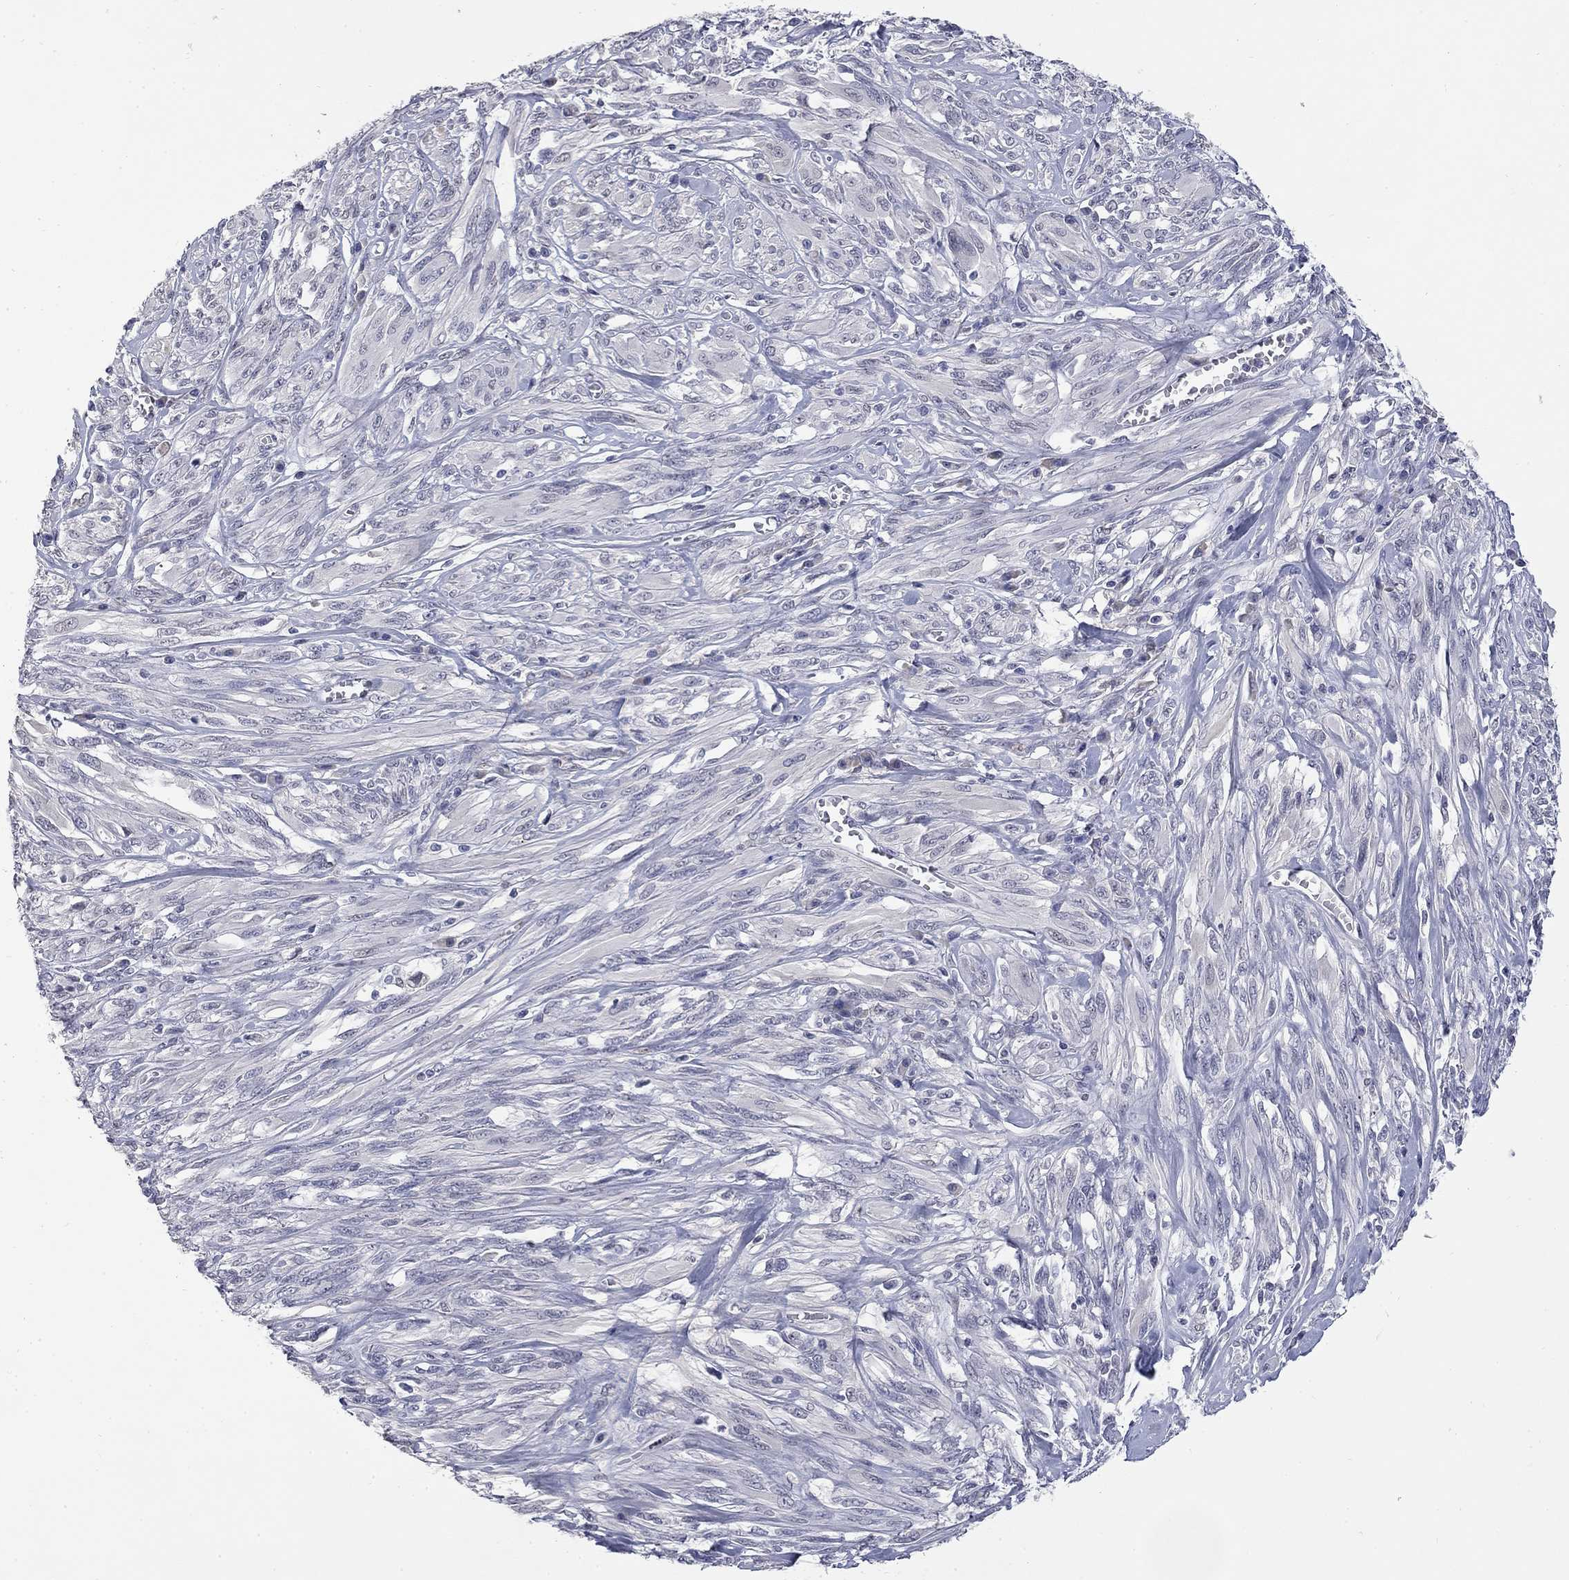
{"staining": {"intensity": "negative", "quantity": "none", "location": "none"}, "tissue": "melanoma", "cell_type": "Tumor cells", "image_type": "cancer", "snomed": [{"axis": "morphology", "description": "Malignant melanoma, NOS"}, {"axis": "topography", "description": "Skin"}], "caption": "Human melanoma stained for a protein using IHC displays no staining in tumor cells.", "gene": "SLC51A", "patient": {"sex": "female", "age": 91}}